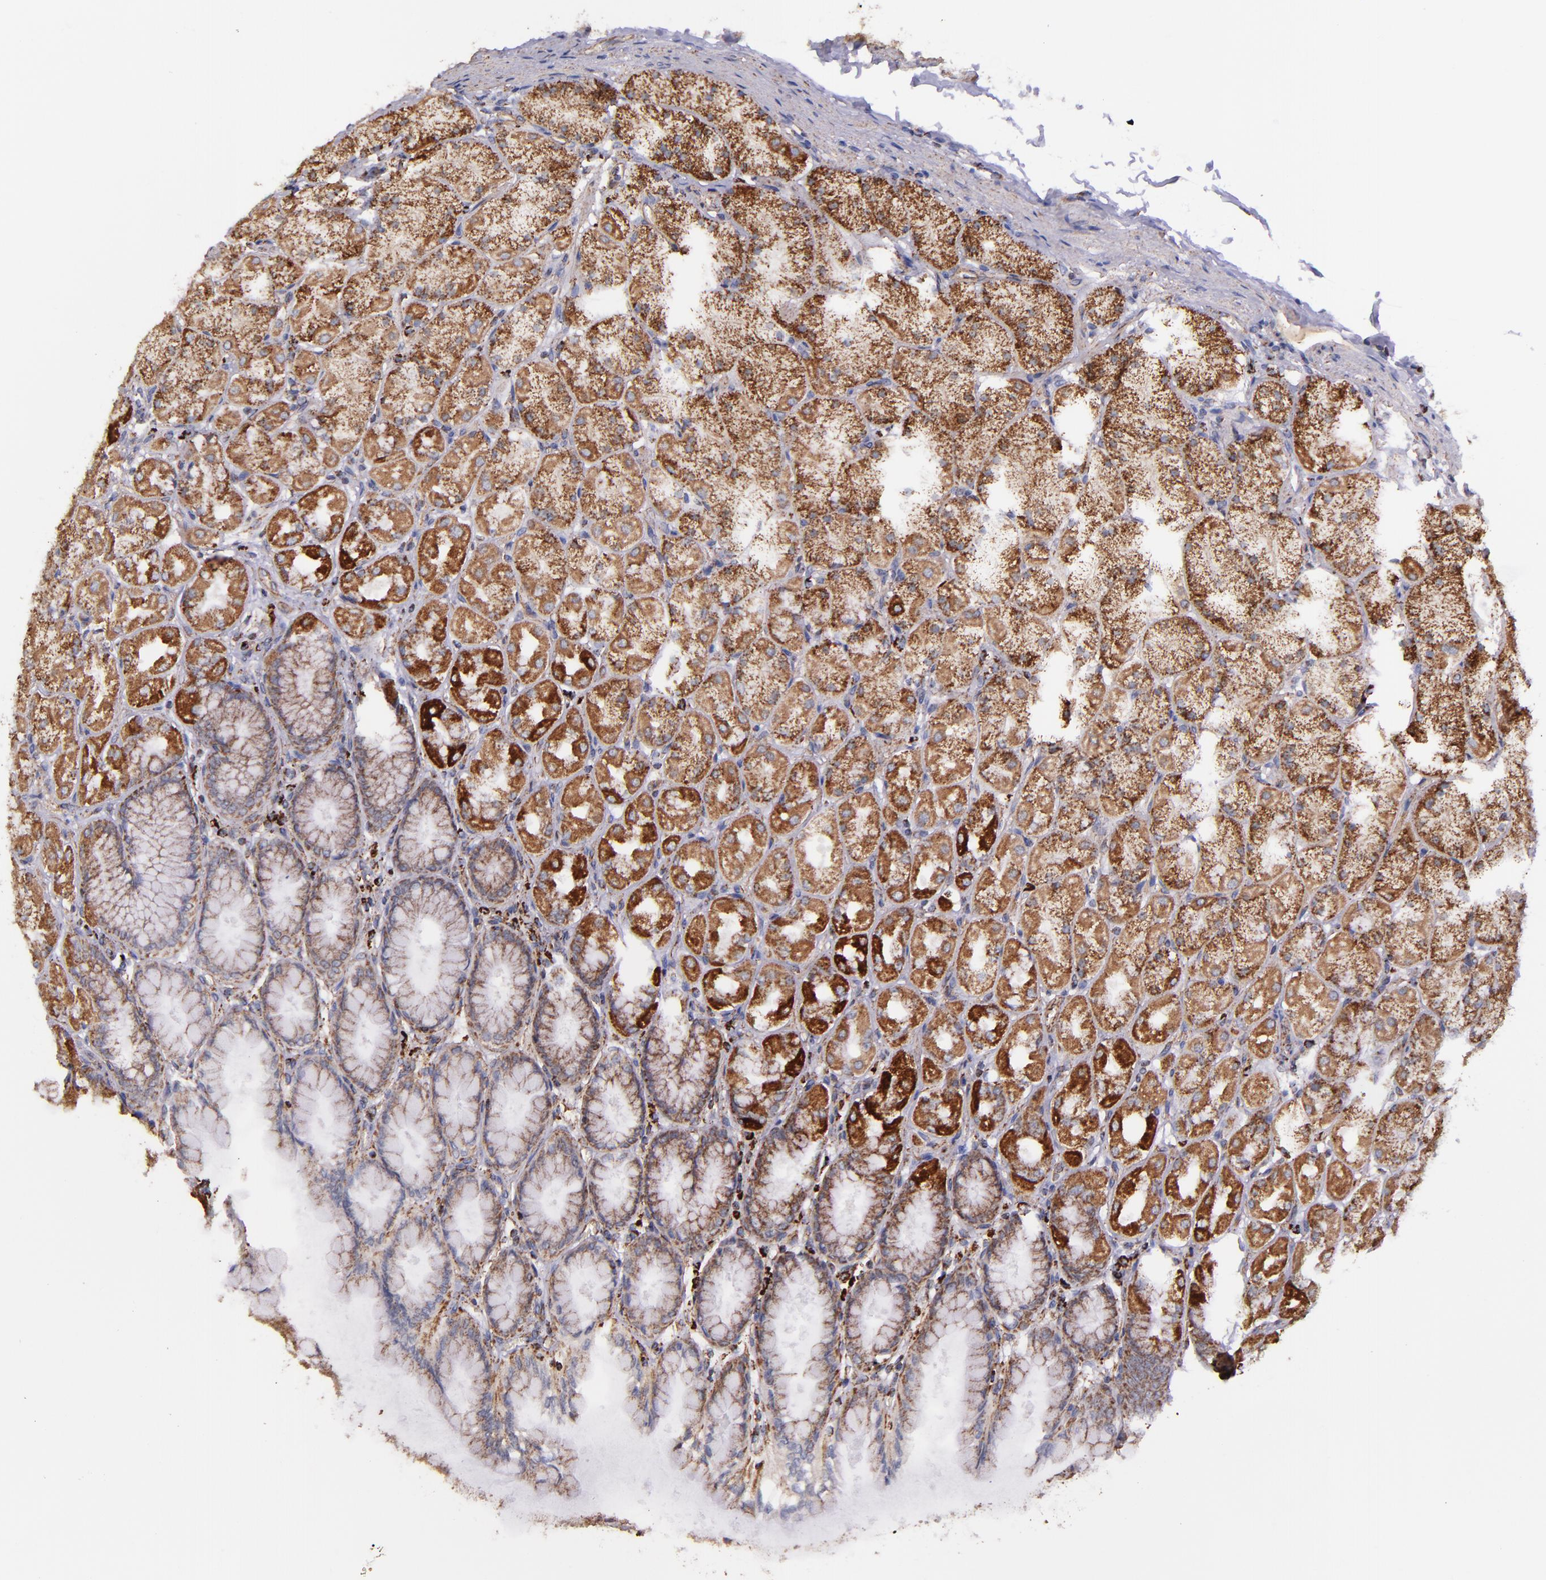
{"staining": {"intensity": "moderate", "quantity": "25%-75%", "location": "cytoplasmic/membranous"}, "tissue": "stomach", "cell_type": "Glandular cells", "image_type": "normal", "snomed": [{"axis": "morphology", "description": "Normal tissue, NOS"}, {"axis": "topography", "description": "Stomach, upper"}], "caption": "Immunohistochemical staining of normal stomach reveals medium levels of moderate cytoplasmic/membranous staining in approximately 25%-75% of glandular cells.", "gene": "IDH3G", "patient": {"sex": "female", "age": 56}}